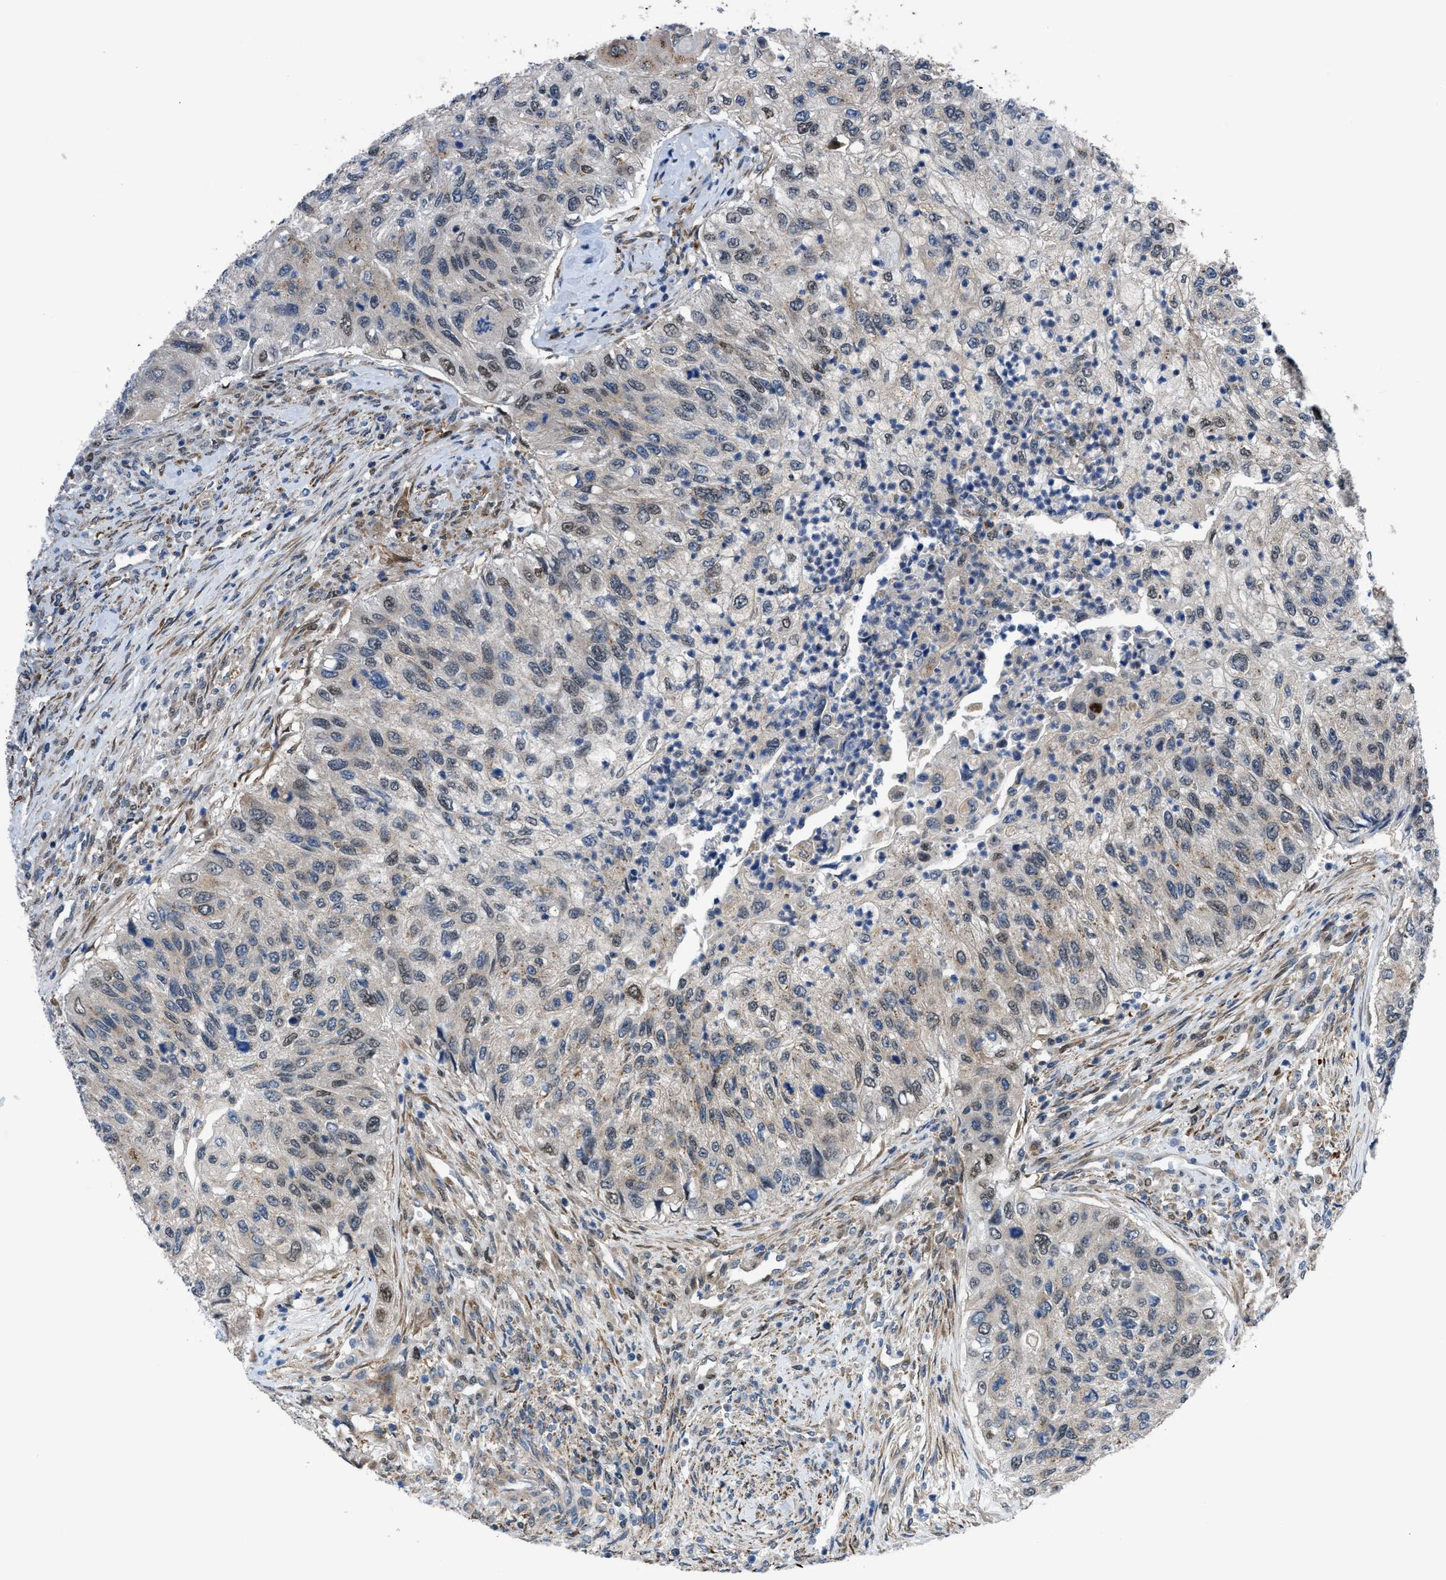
{"staining": {"intensity": "weak", "quantity": "25%-75%", "location": "cytoplasmic/membranous,nuclear"}, "tissue": "urothelial cancer", "cell_type": "Tumor cells", "image_type": "cancer", "snomed": [{"axis": "morphology", "description": "Urothelial carcinoma, High grade"}, {"axis": "topography", "description": "Urinary bladder"}], "caption": "About 25%-75% of tumor cells in human urothelial carcinoma (high-grade) exhibit weak cytoplasmic/membranous and nuclear protein positivity as visualized by brown immunohistochemical staining.", "gene": "TMEM45B", "patient": {"sex": "female", "age": 60}}